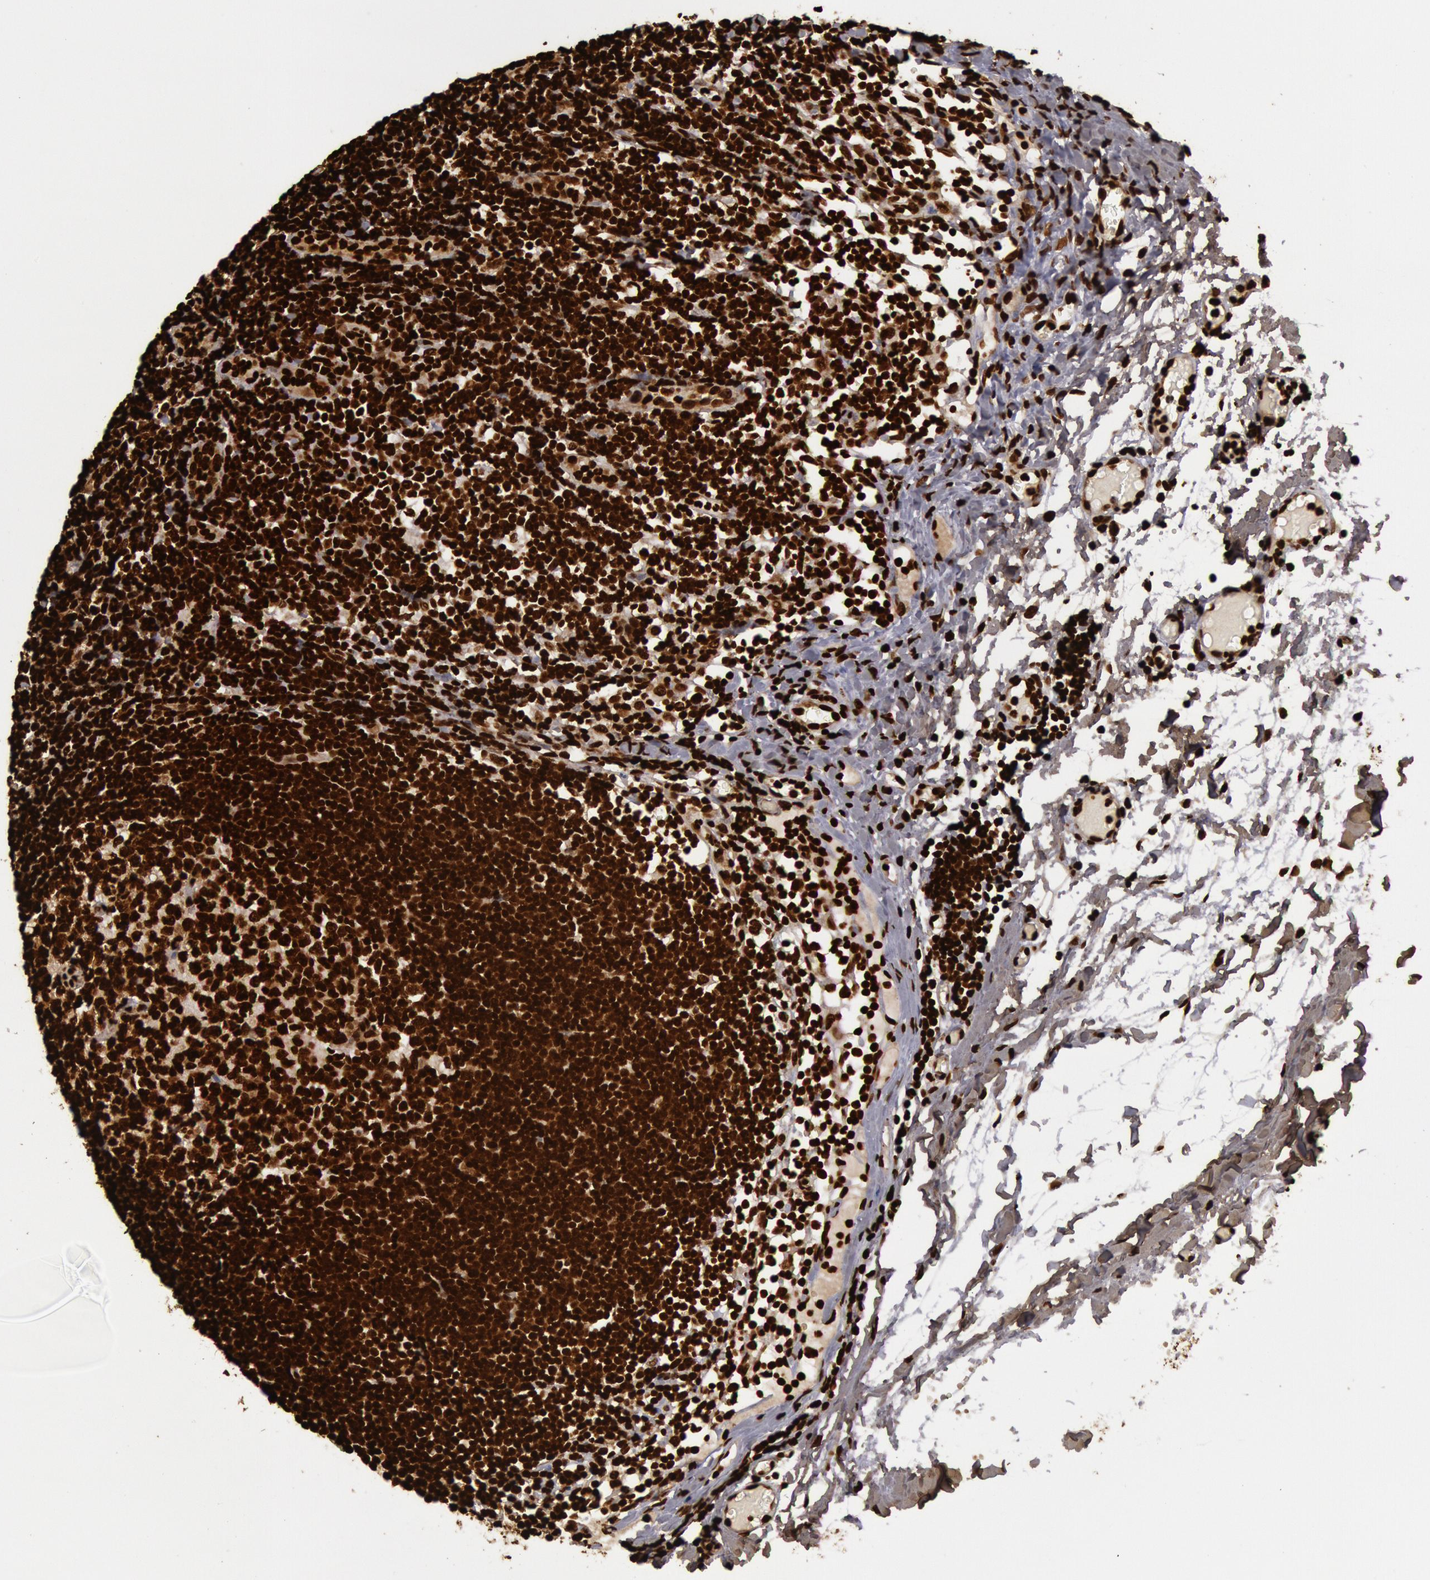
{"staining": {"intensity": "strong", "quantity": ">75%", "location": "nuclear"}, "tissue": "lymph node", "cell_type": "Germinal center cells", "image_type": "normal", "snomed": [{"axis": "morphology", "description": "Normal tissue, NOS"}, {"axis": "morphology", "description": "Inflammation, NOS"}, {"axis": "topography", "description": "Lymph node"}, {"axis": "topography", "description": "Salivary gland"}], "caption": "Strong nuclear protein positivity is seen in approximately >75% of germinal center cells in lymph node.", "gene": "H3", "patient": {"sex": "male", "age": 3}}